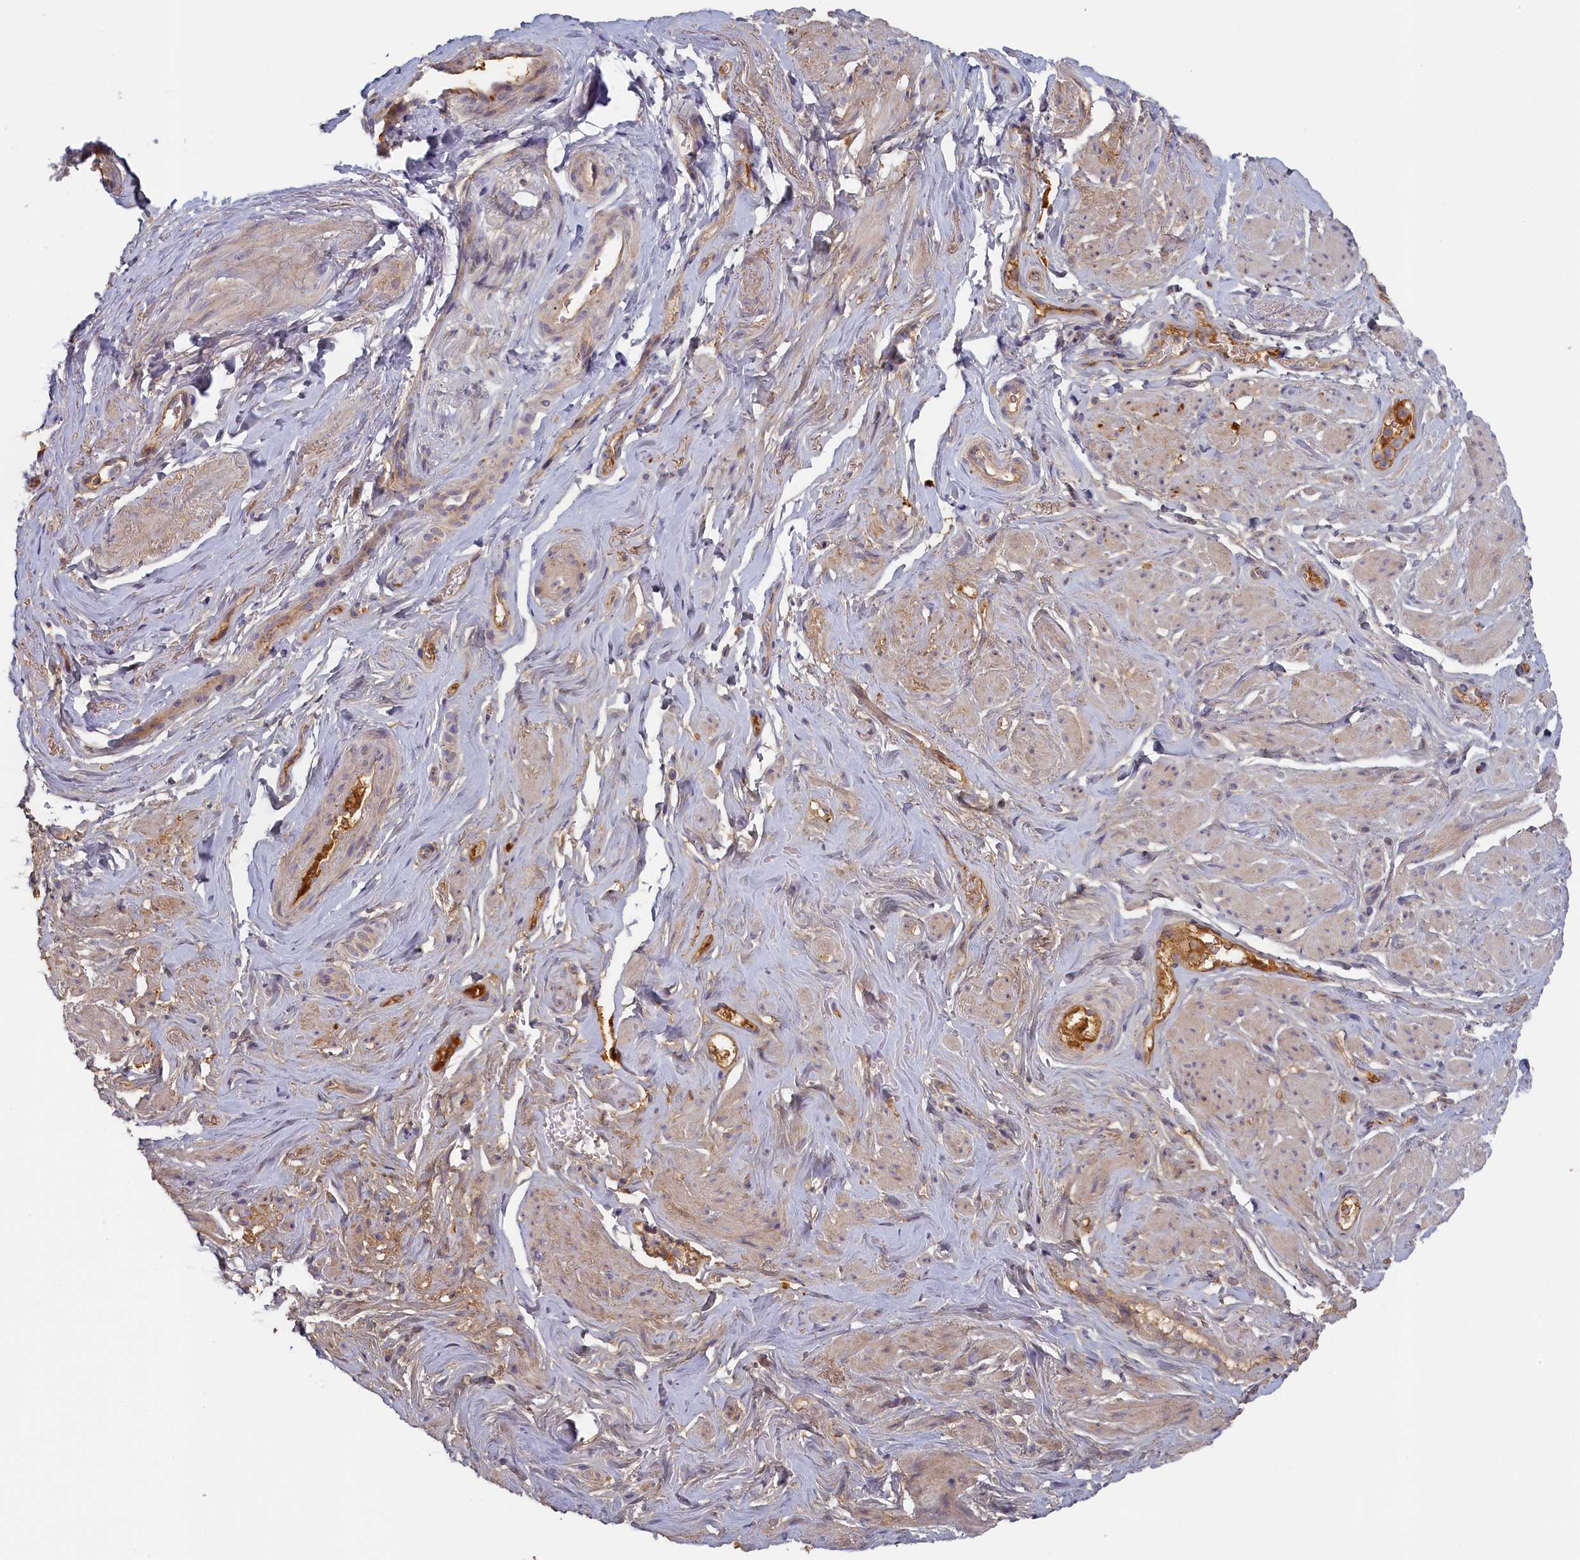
{"staining": {"intensity": "weak", "quantity": "25%-75%", "location": "cytoplasmic/membranous"}, "tissue": "smooth muscle", "cell_type": "Smooth muscle cells", "image_type": "normal", "snomed": [{"axis": "morphology", "description": "Normal tissue, NOS"}, {"axis": "topography", "description": "Smooth muscle"}, {"axis": "topography", "description": "Peripheral nerve tissue"}], "caption": "Smooth muscle stained with immunohistochemistry demonstrates weak cytoplasmic/membranous positivity in approximately 25%-75% of smooth muscle cells.", "gene": "STX16", "patient": {"sex": "male", "age": 69}}